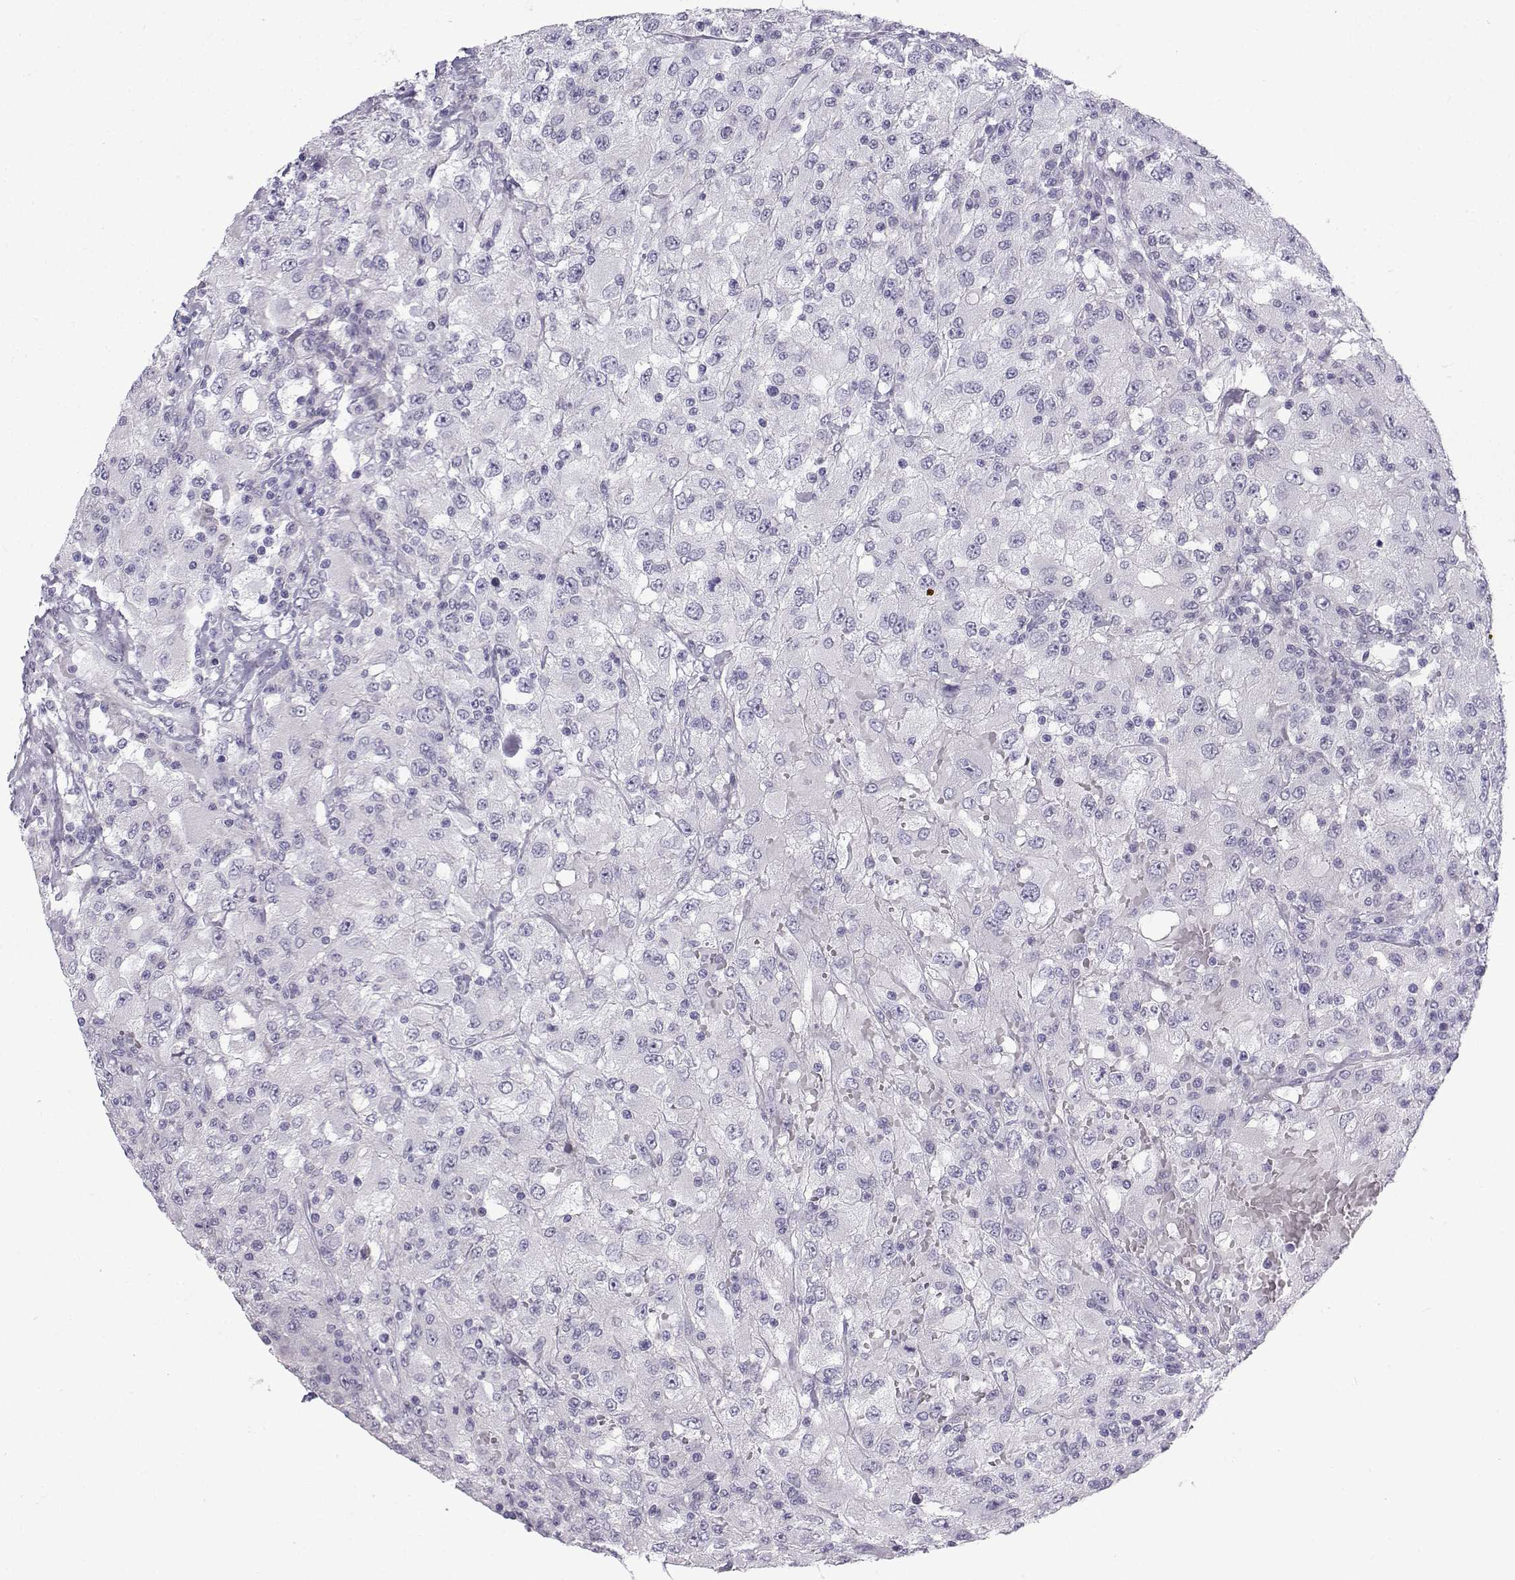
{"staining": {"intensity": "negative", "quantity": "none", "location": "none"}, "tissue": "renal cancer", "cell_type": "Tumor cells", "image_type": "cancer", "snomed": [{"axis": "morphology", "description": "Adenocarcinoma, NOS"}, {"axis": "topography", "description": "Kidney"}], "caption": "High power microscopy photomicrograph of an immunohistochemistry (IHC) histopathology image of renal cancer (adenocarcinoma), revealing no significant expression in tumor cells.", "gene": "CFAP53", "patient": {"sex": "female", "age": 67}}